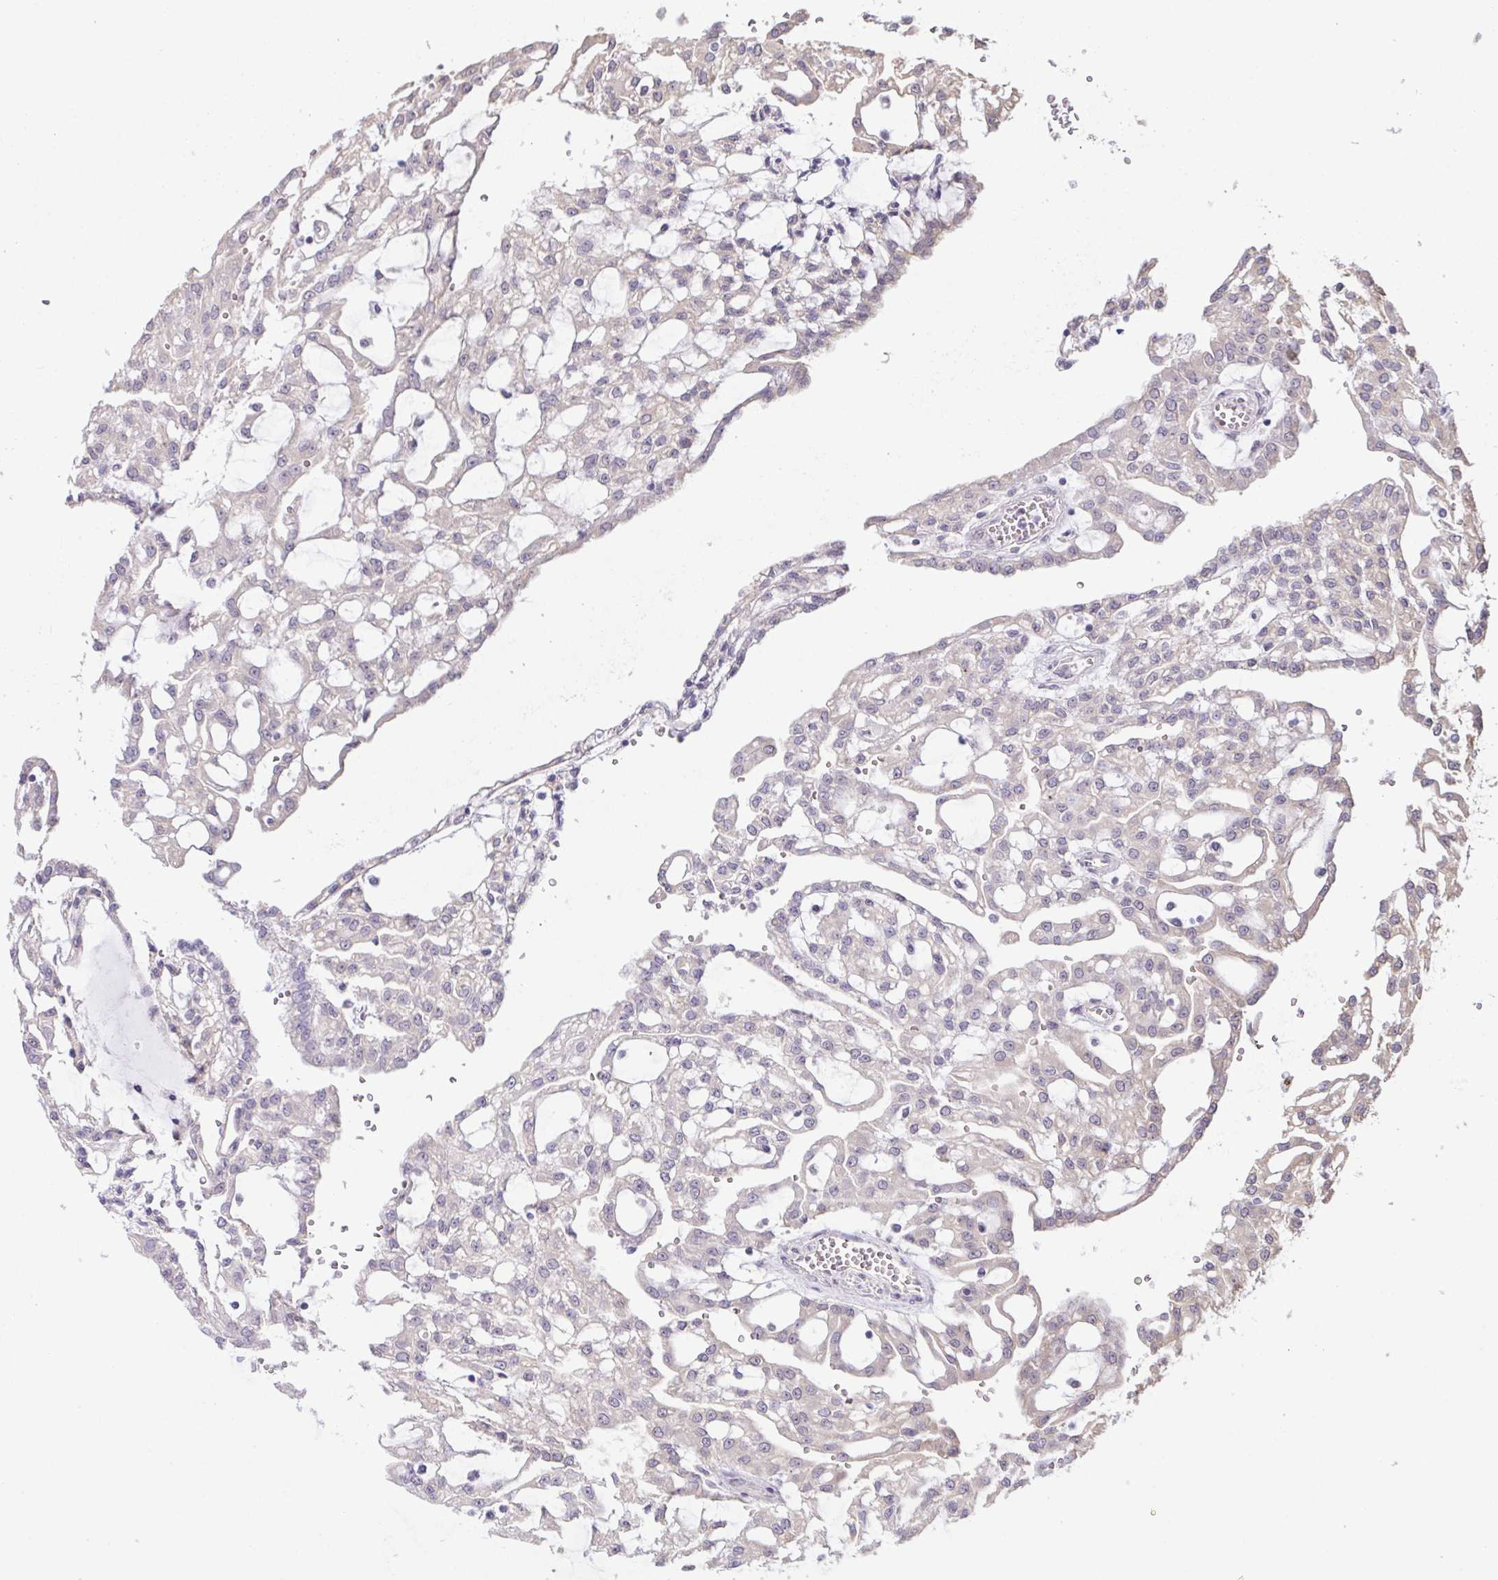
{"staining": {"intensity": "negative", "quantity": "none", "location": "none"}, "tissue": "renal cancer", "cell_type": "Tumor cells", "image_type": "cancer", "snomed": [{"axis": "morphology", "description": "Adenocarcinoma, NOS"}, {"axis": "topography", "description": "Kidney"}], "caption": "Immunohistochemistry micrograph of neoplastic tissue: human renal cancer (adenocarcinoma) stained with DAB (3,3'-diaminobenzidine) reveals no significant protein expression in tumor cells.", "gene": "SETD7", "patient": {"sex": "male", "age": 63}}